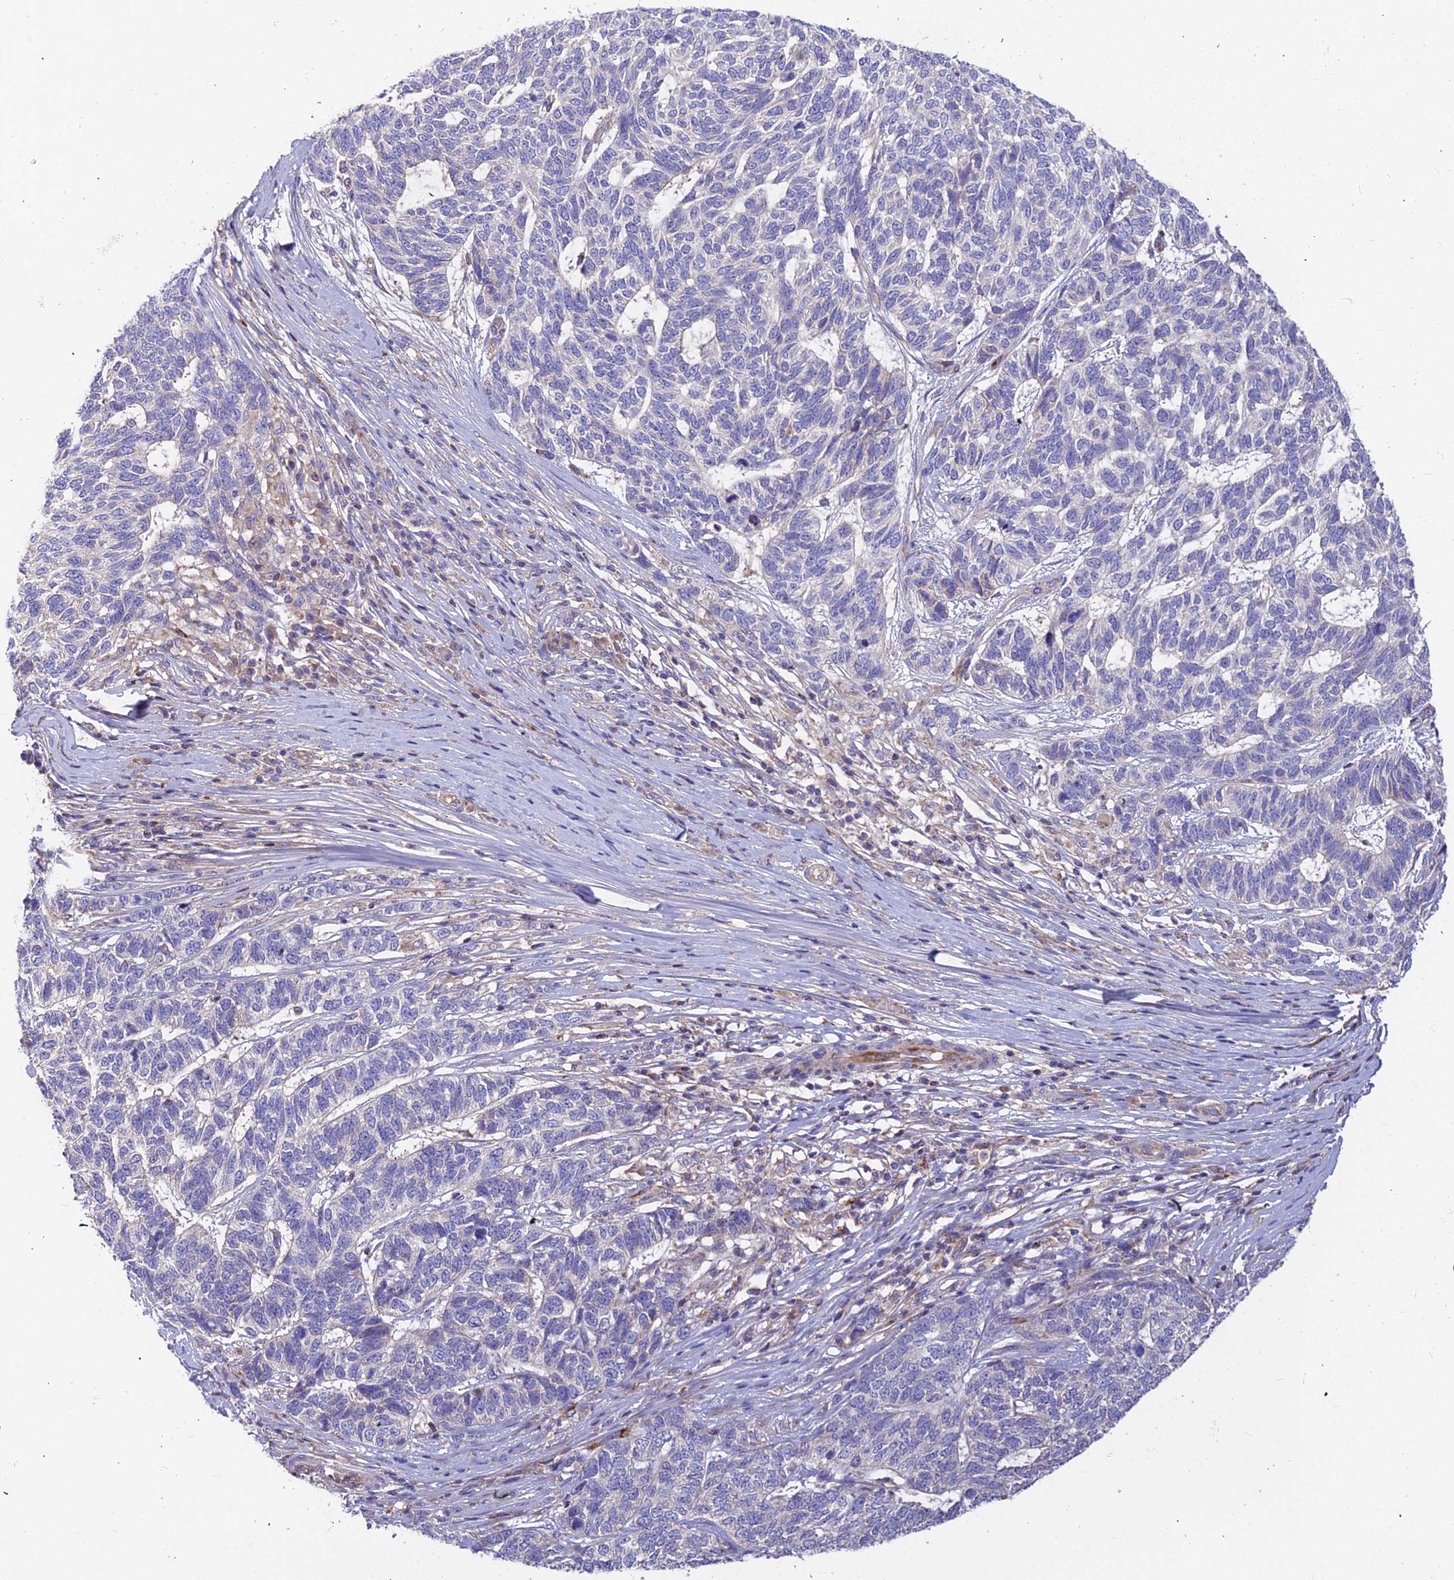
{"staining": {"intensity": "negative", "quantity": "none", "location": "none"}, "tissue": "skin cancer", "cell_type": "Tumor cells", "image_type": "cancer", "snomed": [{"axis": "morphology", "description": "Basal cell carcinoma"}, {"axis": "topography", "description": "Skin"}], "caption": "Immunohistochemical staining of skin cancer demonstrates no significant positivity in tumor cells. Brightfield microscopy of immunohistochemistry (IHC) stained with DAB (brown) and hematoxylin (blue), captured at high magnification.", "gene": "ASPHD1", "patient": {"sex": "female", "age": 65}}